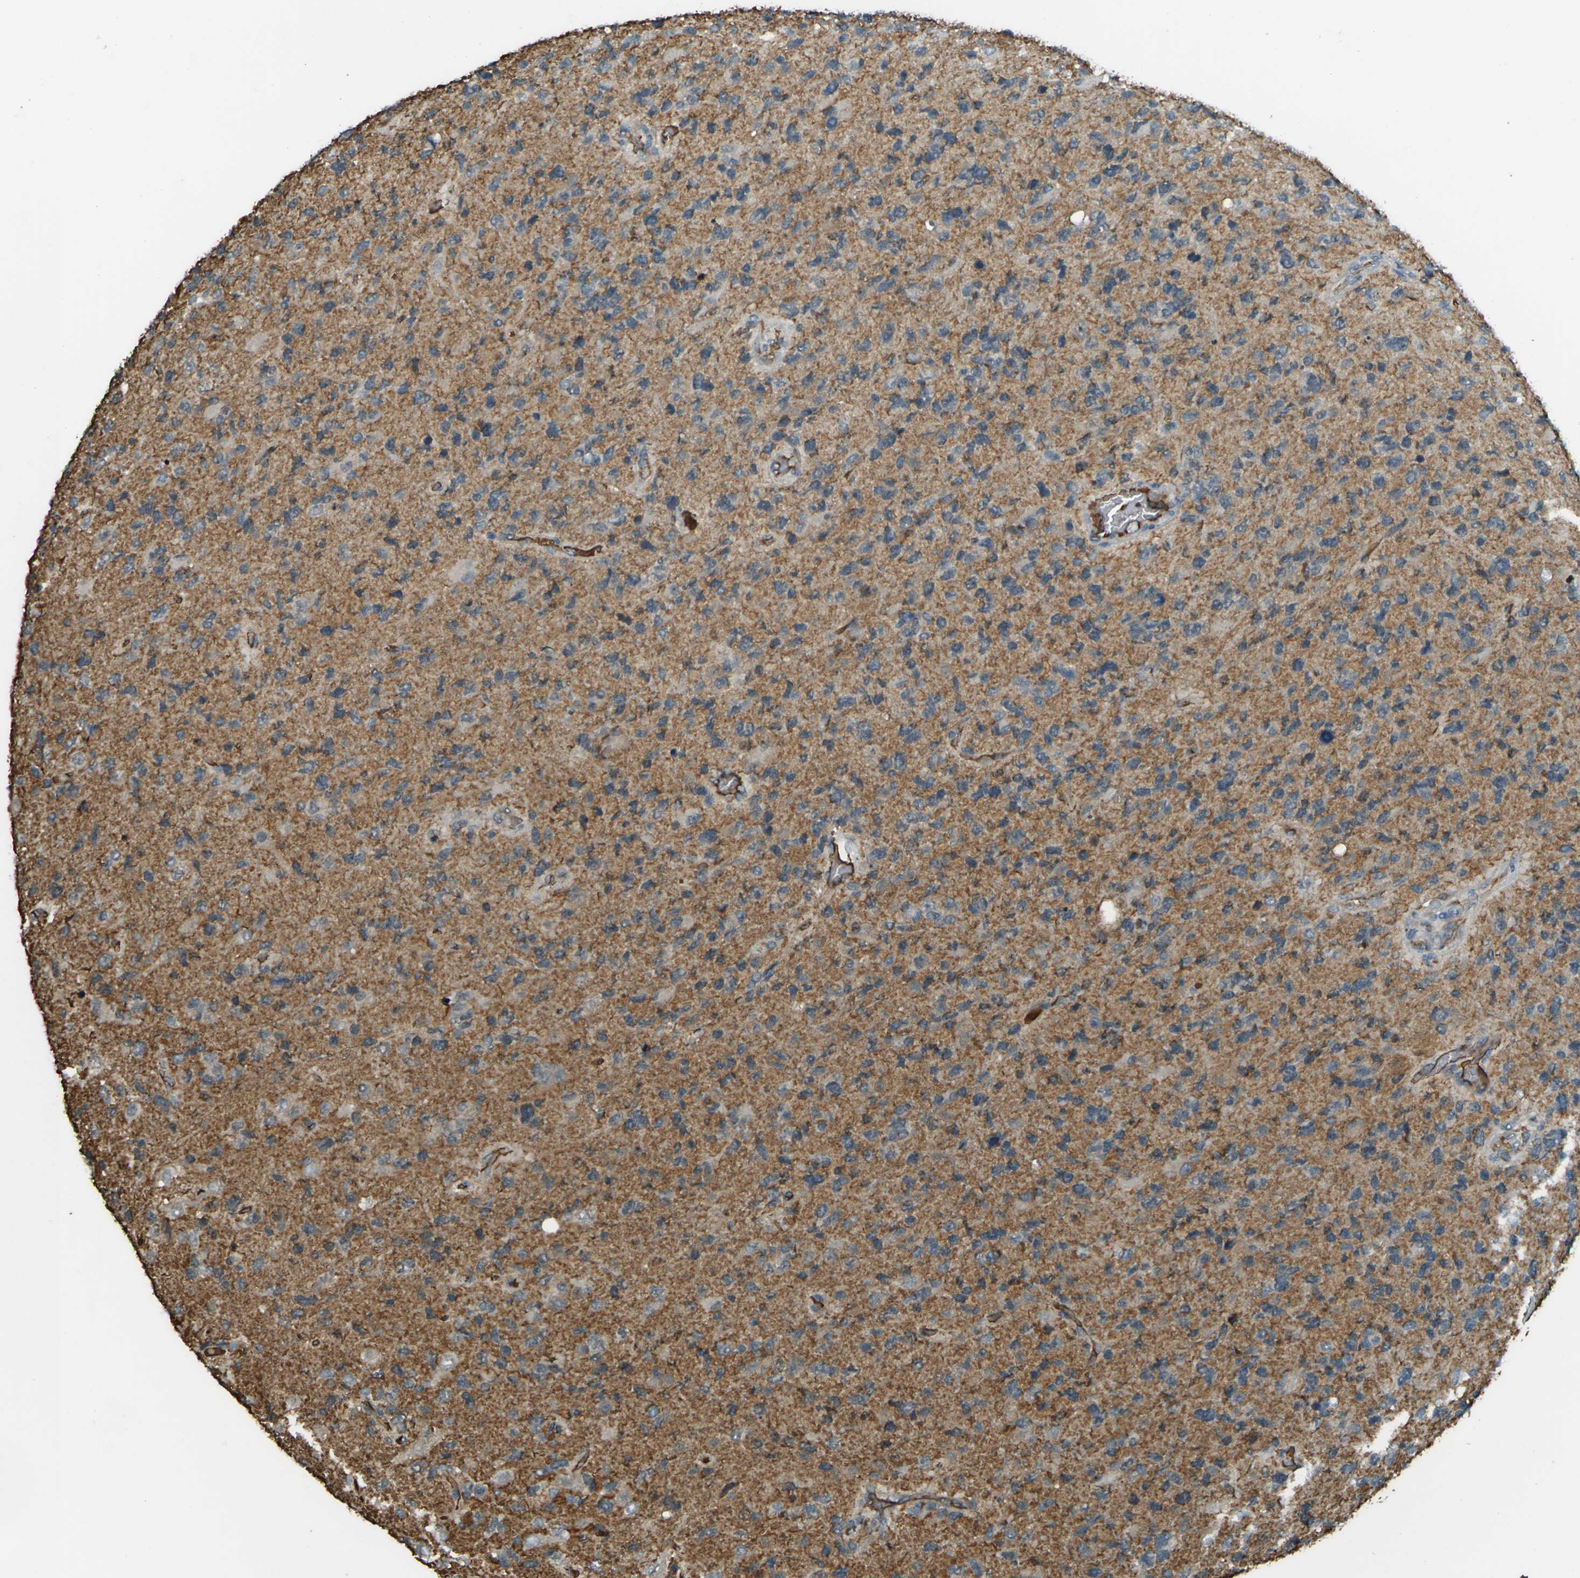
{"staining": {"intensity": "moderate", "quantity": ">75%", "location": "cytoplasmic/membranous"}, "tissue": "glioma", "cell_type": "Tumor cells", "image_type": "cancer", "snomed": [{"axis": "morphology", "description": "Glioma, malignant, High grade"}, {"axis": "topography", "description": "Brain"}], "caption": "Glioma was stained to show a protein in brown. There is medium levels of moderate cytoplasmic/membranous positivity in about >75% of tumor cells. Nuclei are stained in blue.", "gene": "CYP1B1", "patient": {"sex": "female", "age": 58}}